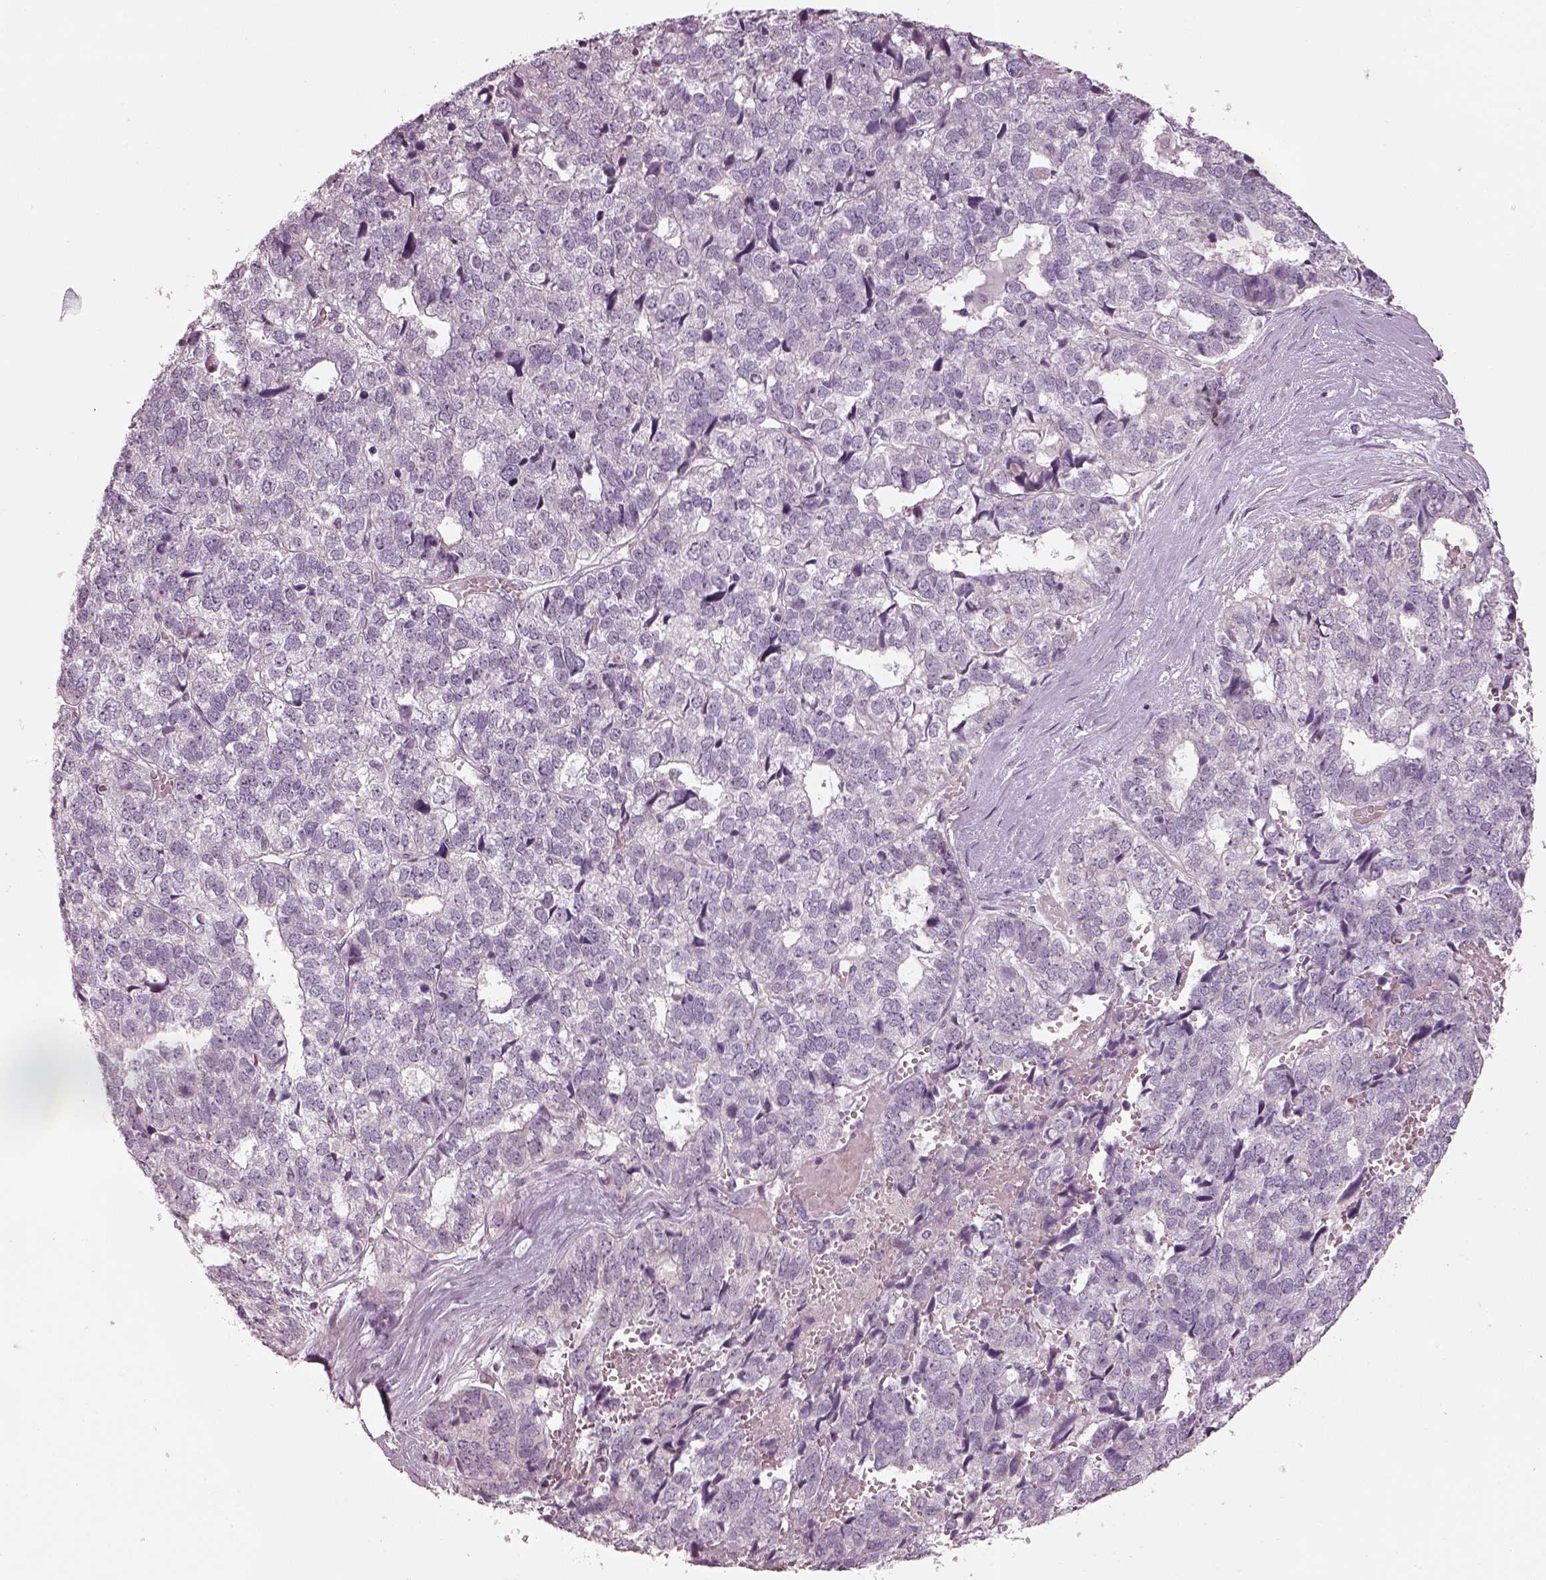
{"staining": {"intensity": "negative", "quantity": "none", "location": "none"}, "tissue": "stomach cancer", "cell_type": "Tumor cells", "image_type": "cancer", "snomed": [{"axis": "morphology", "description": "Adenocarcinoma, NOS"}, {"axis": "topography", "description": "Stomach"}], "caption": "High power microscopy image of an immunohistochemistry (IHC) histopathology image of stomach cancer (adenocarcinoma), revealing no significant positivity in tumor cells. The staining was performed using DAB (3,3'-diaminobenzidine) to visualize the protein expression in brown, while the nuclei were stained in blue with hematoxylin (Magnification: 20x).", "gene": "SPATA6L", "patient": {"sex": "male", "age": 69}}